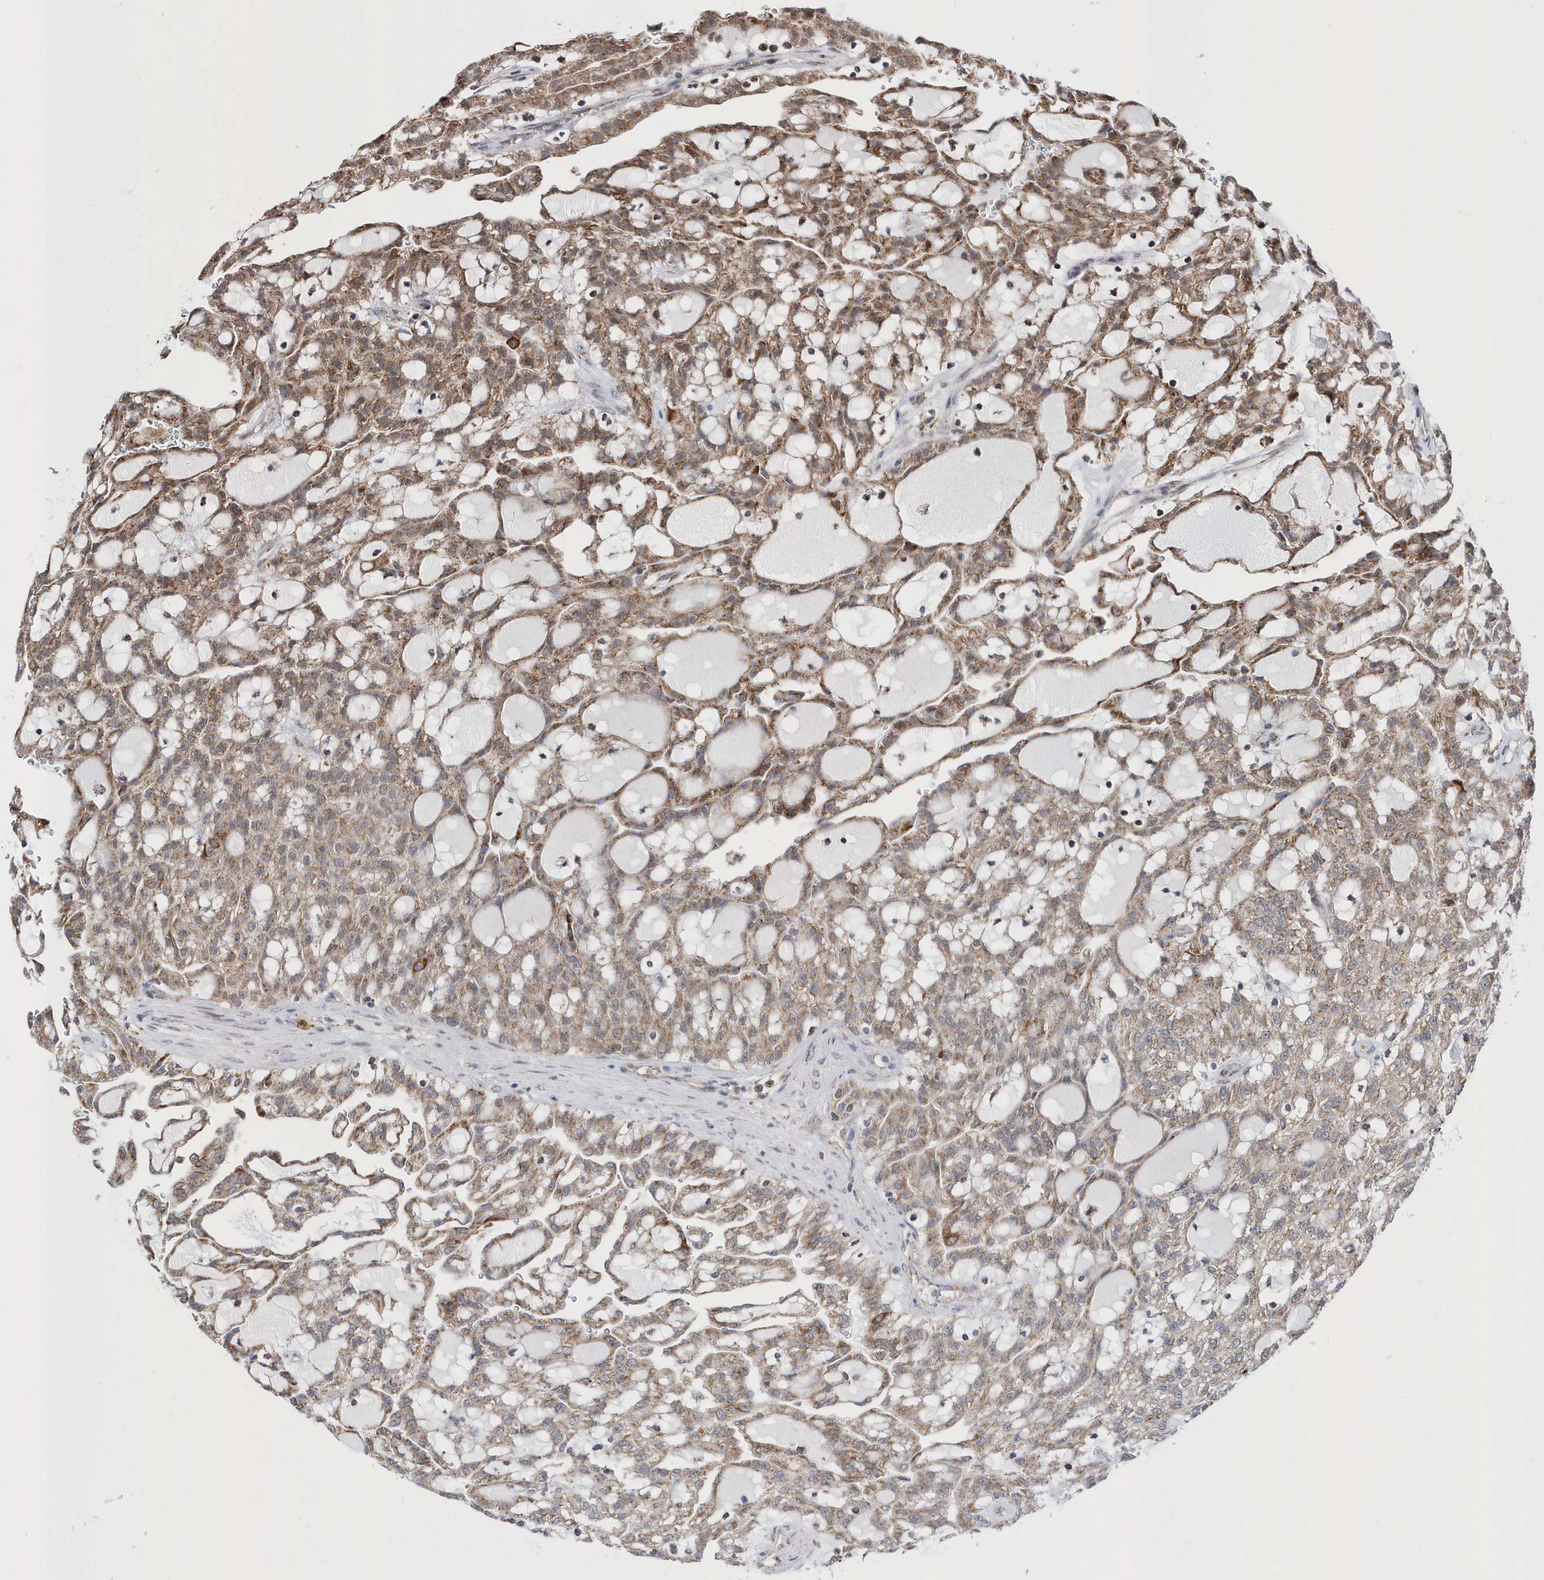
{"staining": {"intensity": "moderate", "quantity": ">75%", "location": "cytoplasmic/membranous"}, "tissue": "renal cancer", "cell_type": "Tumor cells", "image_type": "cancer", "snomed": [{"axis": "morphology", "description": "Adenocarcinoma, NOS"}, {"axis": "topography", "description": "Kidney"}], "caption": "This is an image of immunohistochemistry staining of adenocarcinoma (renal), which shows moderate positivity in the cytoplasmic/membranous of tumor cells.", "gene": "SPATA5", "patient": {"sex": "male", "age": 63}}